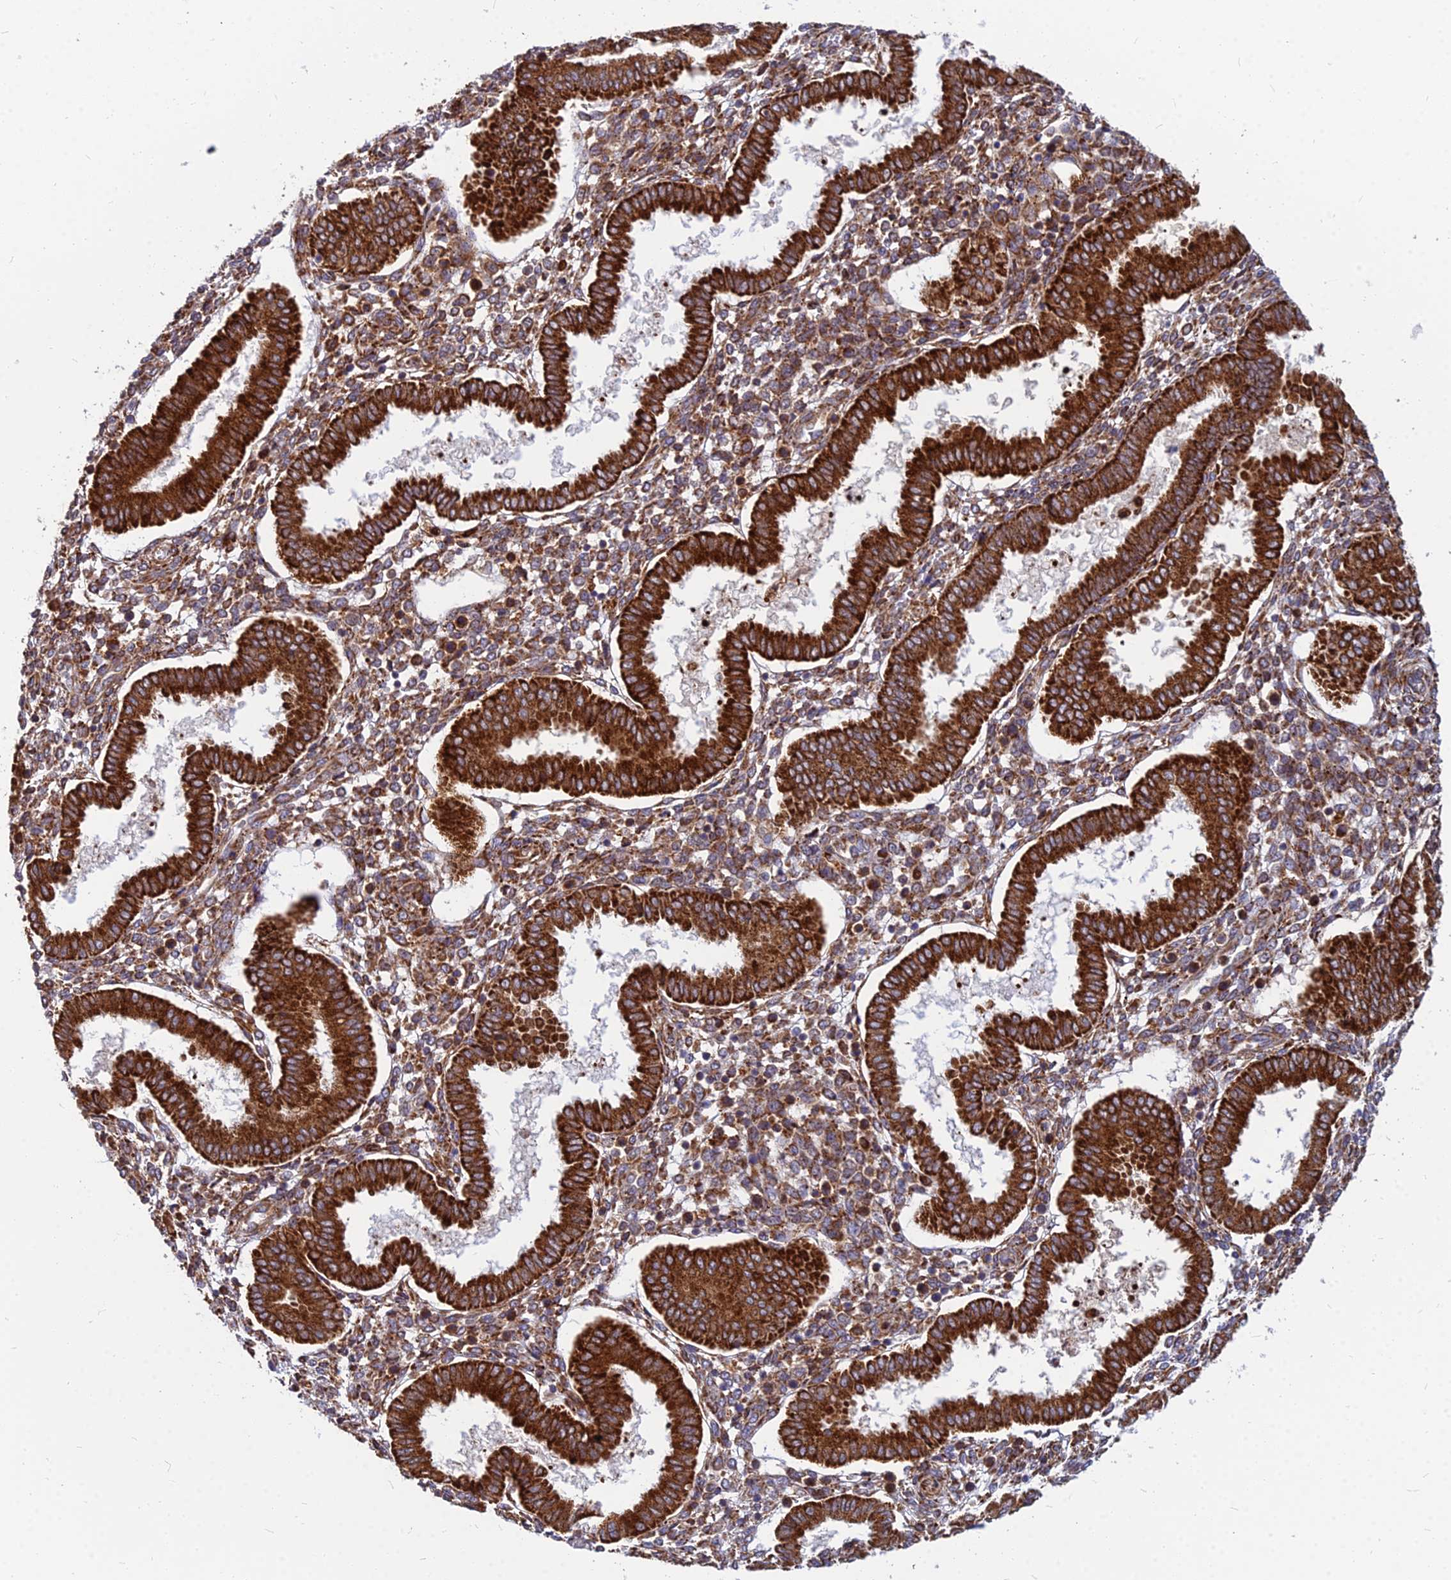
{"staining": {"intensity": "moderate", "quantity": "25%-75%", "location": "cytoplasmic/membranous"}, "tissue": "endometrium", "cell_type": "Cells in endometrial stroma", "image_type": "normal", "snomed": [{"axis": "morphology", "description": "Normal tissue, NOS"}, {"axis": "topography", "description": "Endometrium"}], "caption": "The histopathology image demonstrates staining of unremarkable endometrium, revealing moderate cytoplasmic/membranous protein staining (brown color) within cells in endometrial stroma.", "gene": "CCT6A", "patient": {"sex": "female", "age": 24}}